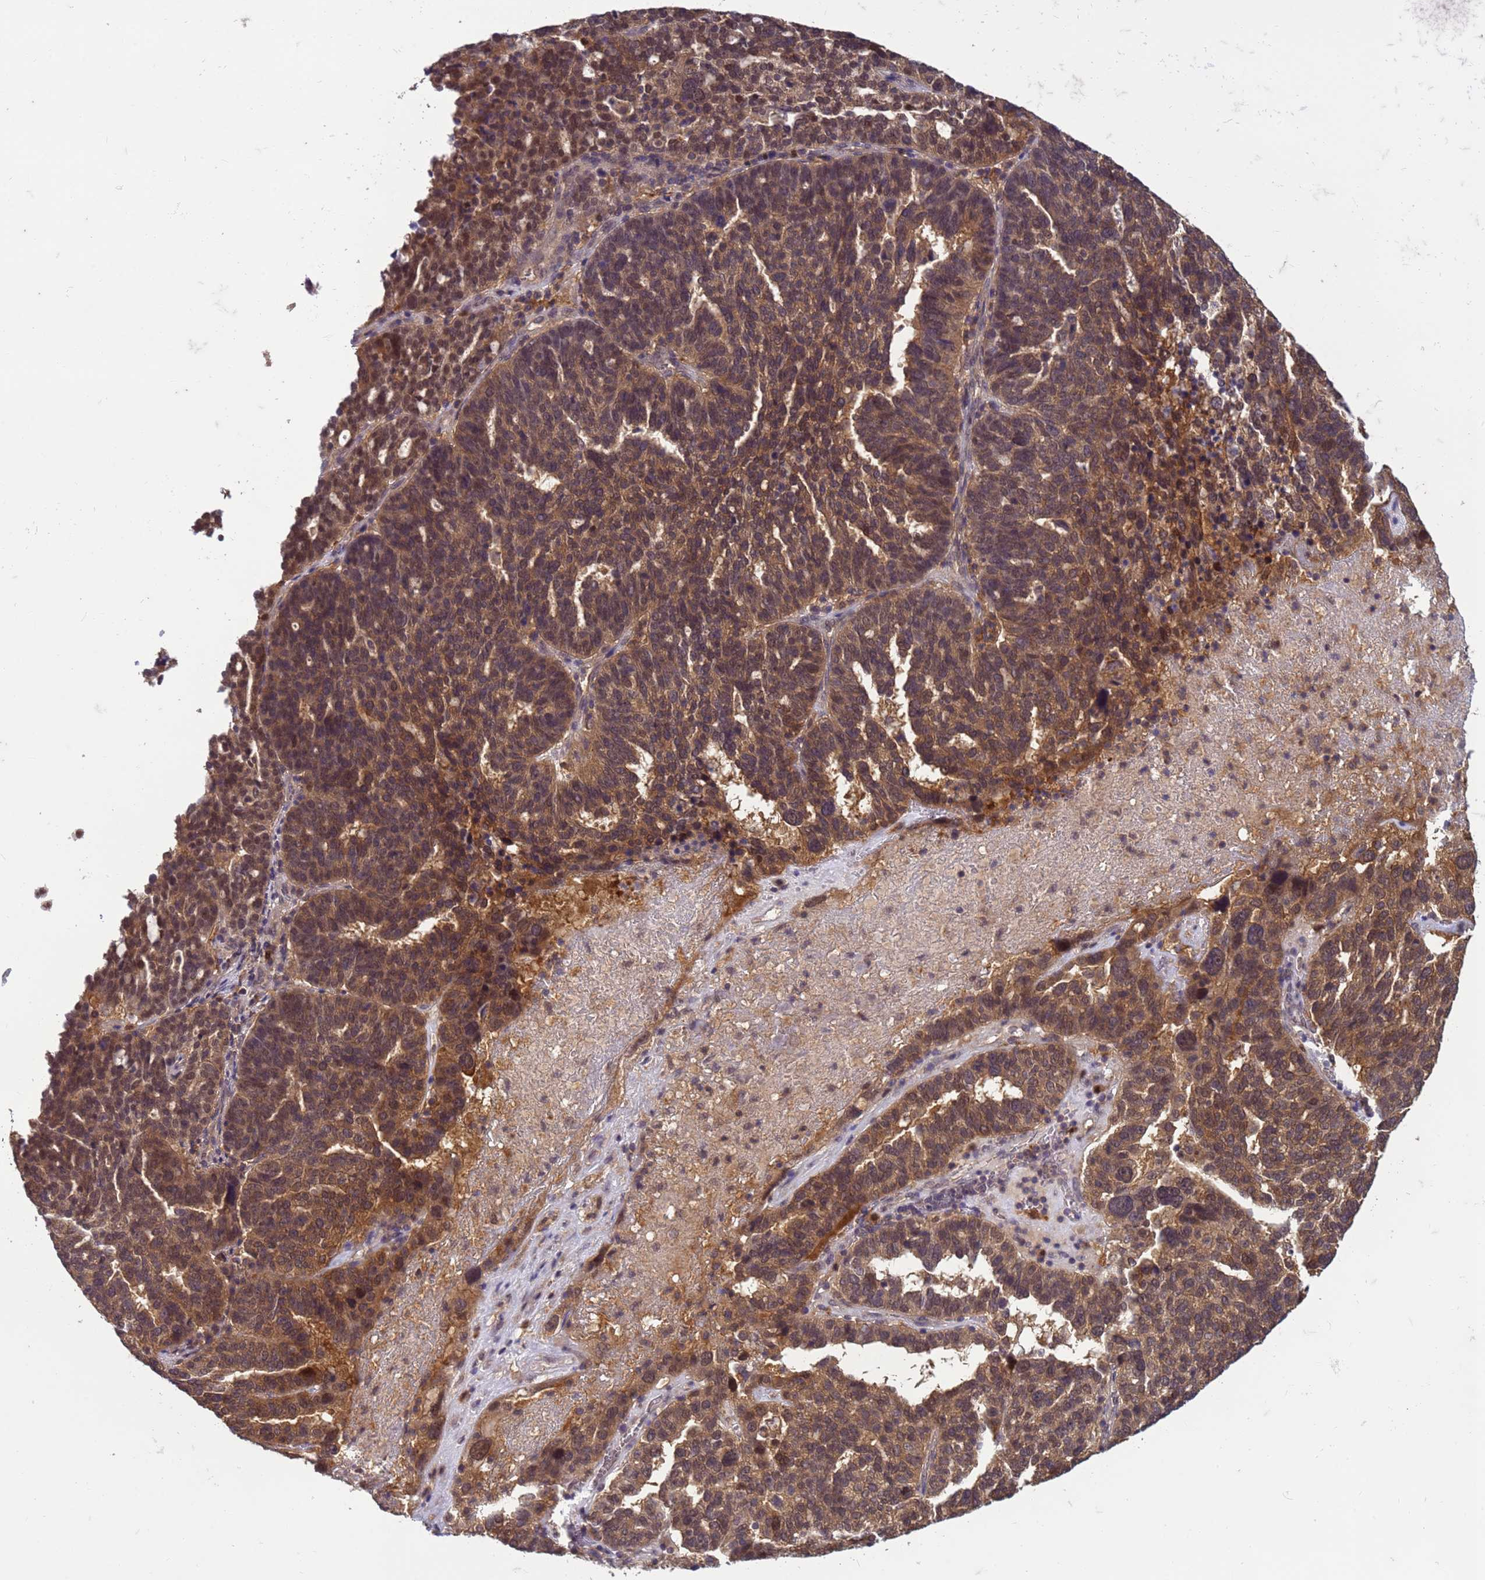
{"staining": {"intensity": "moderate", "quantity": ">75%", "location": "cytoplasmic/membranous,nuclear"}, "tissue": "ovarian cancer", "cell_type": "Tumor cells", "image_type": "cancer", "snomed": [{"axis": "morphology", "description": "Cystadenocarcinoma, serous, NOS"}, {"axis": "topography", "description": "Ovary"}], "caption": "Immunohistochemical staining of ovarian serous cystadenocarcinoma exhibits medium levels of moderate cytoplasmic/membranous and nuclear protein staining in approximately >75% of tumor cells.", "gene": "NPEPPS", "patient": {"sex": "female", "age": 59}}